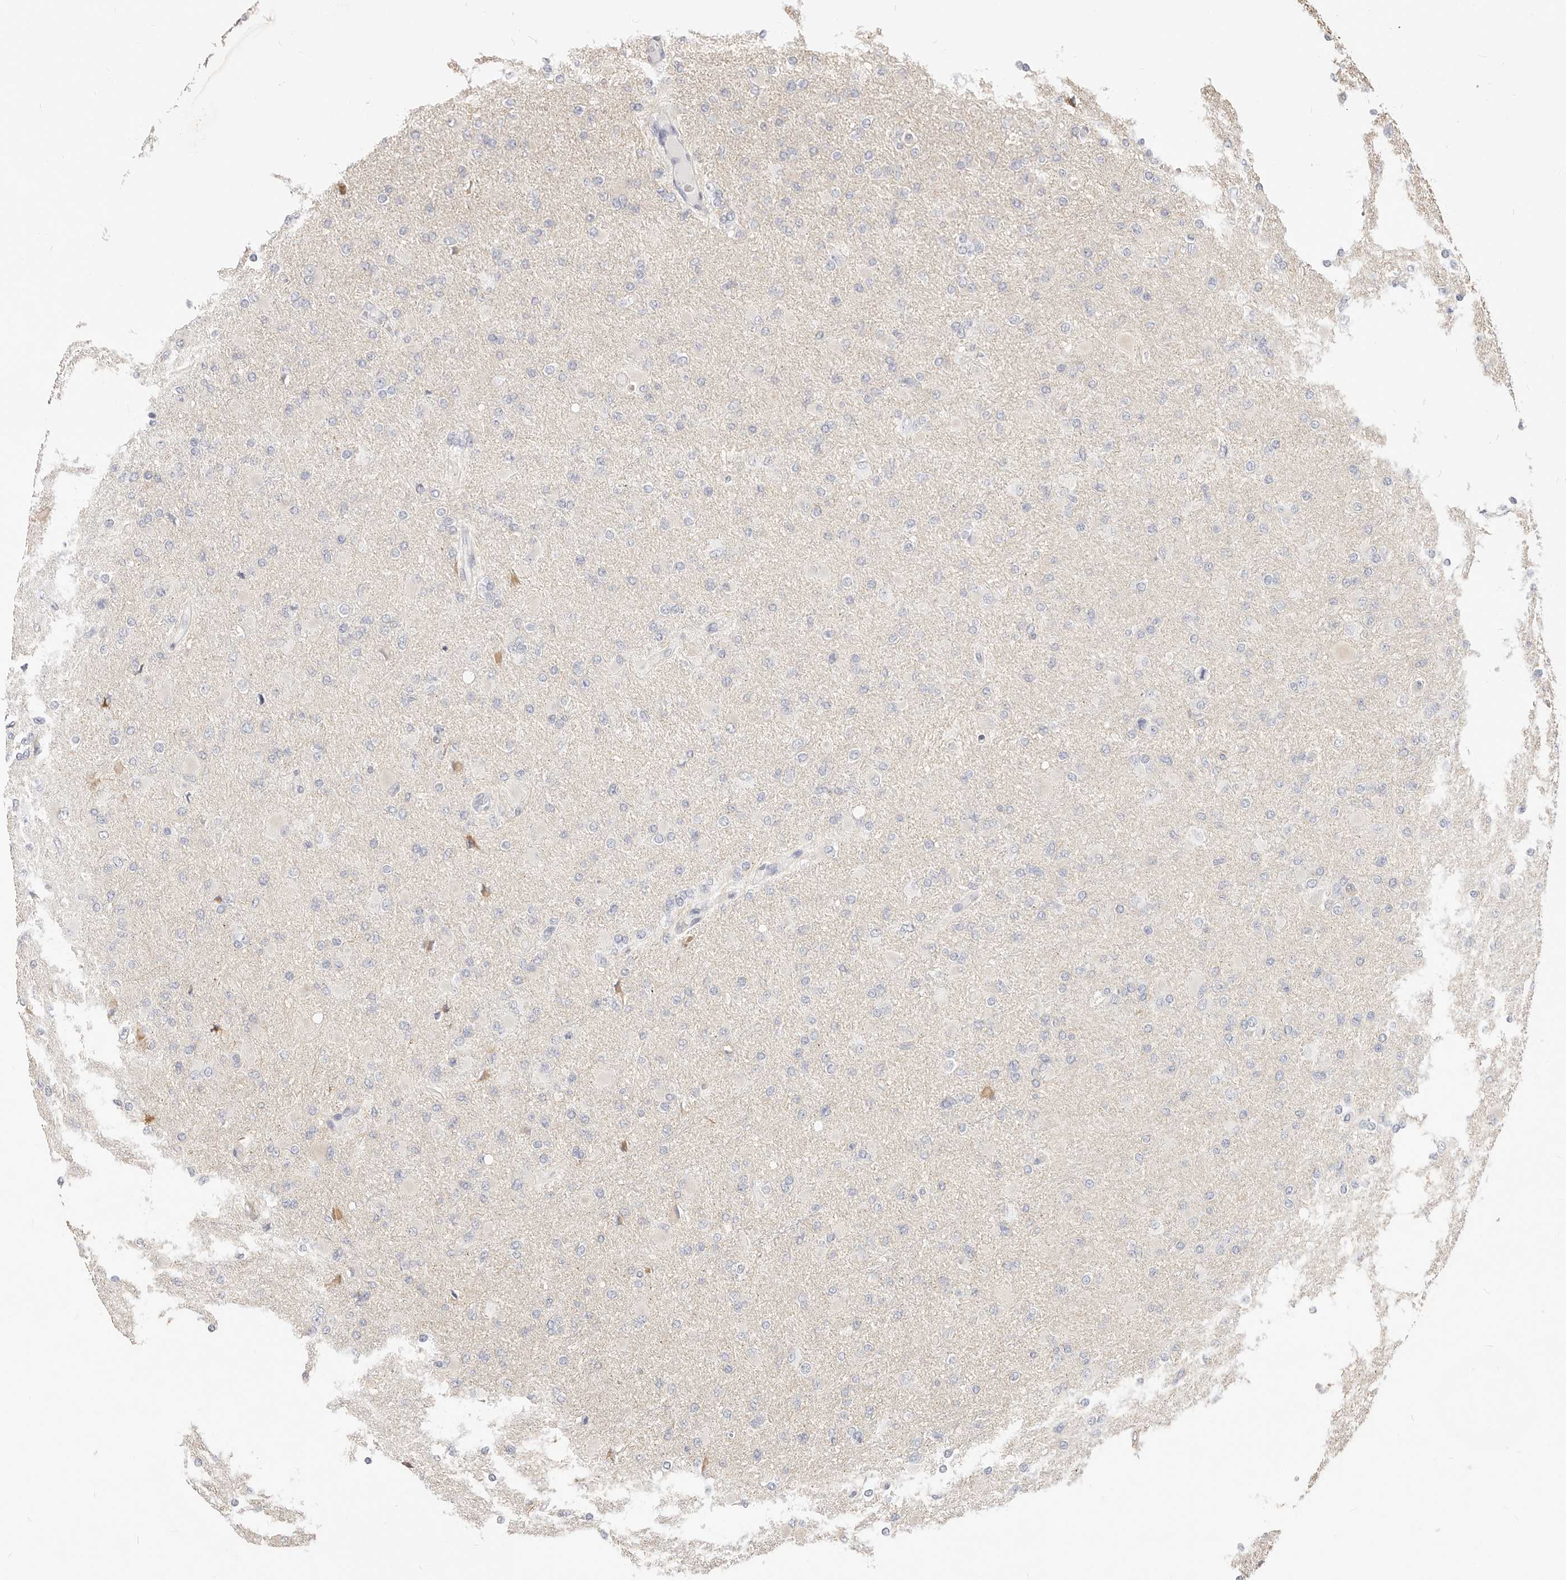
{"staining": {"intensity": "negative", "quantity": "none", "location": "none"}, "tissue": "glioma", "cell_type": "Tumor cells", "image_type": "cancer", "snomed": [{"axis": "morphology", "description": "Glioma, malignant, High grade"}, {"axis": "topography", "description": "Cerebral cortex"}], "caption": "The photomicrograph demonstrates no staining of tumor cells in malignant glioma (high-grade). (Brightfield microscopy of DAB IHC at high magnification).", "gene": "DTNBP1", "patient": {"sex": "female", "age": 36}}